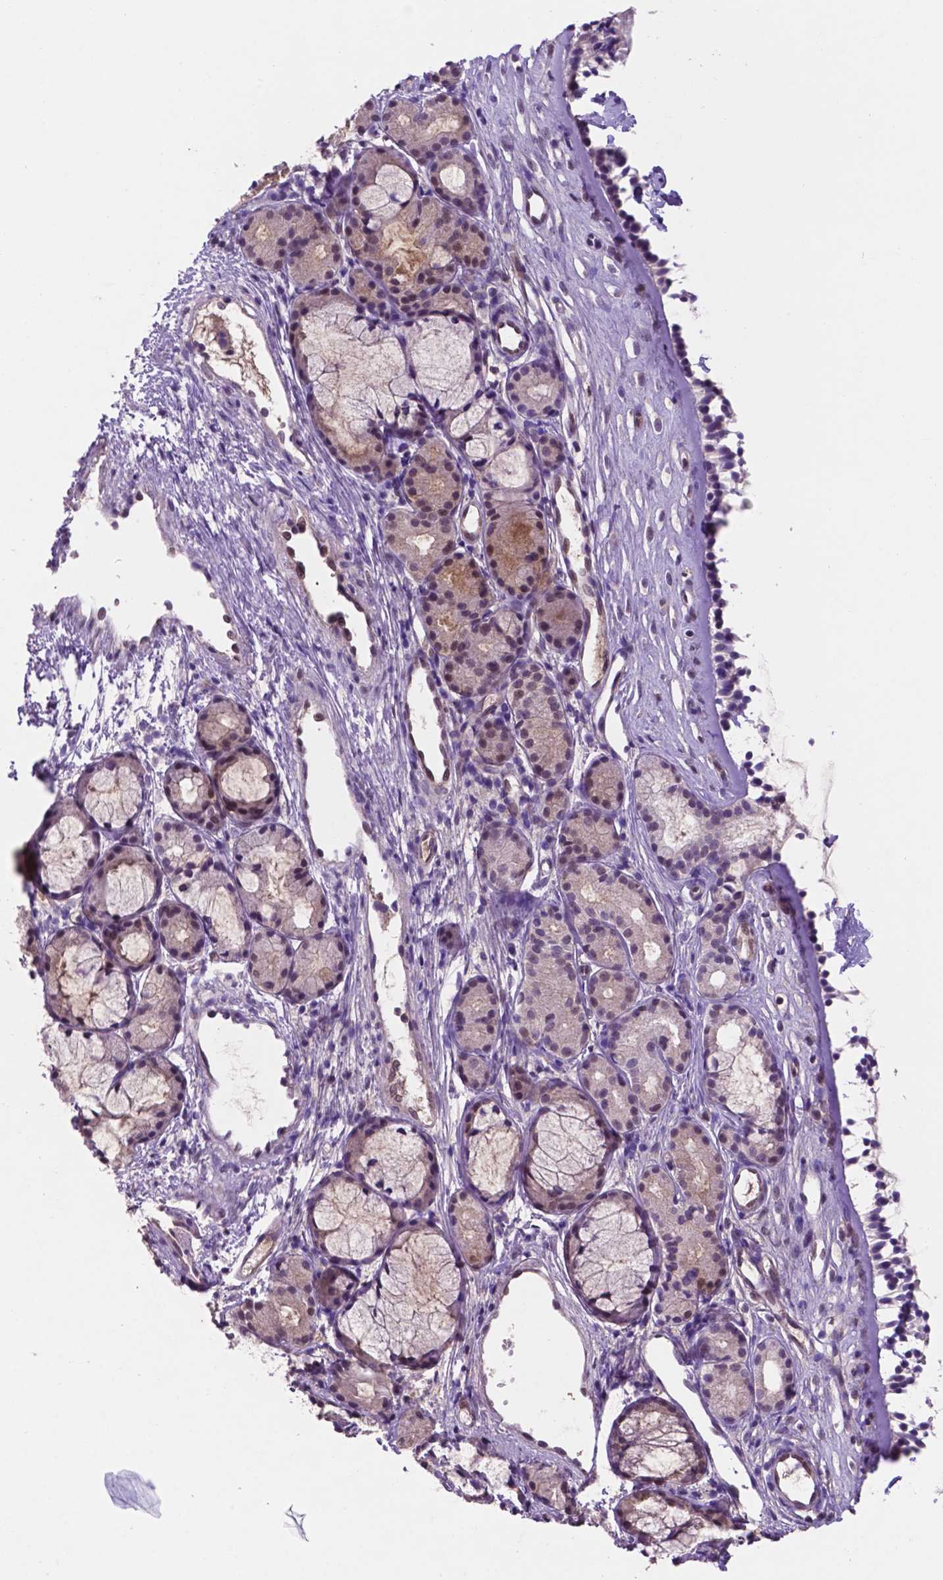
{"staining": {"intensity": "negative", "quantity": "none", "location": "none"}, "tissue": "nasopharynx", "cell_type": "Respiratory epithelial cells", "image_type": "normal", "snomed": [{"axis": "morphology", "description": "Normal tissue, NOS"}, {"axis": "topography", "description": "Nasopharynx"}], "caption": "This is an IHC photomicrograph of normal human nasopharynx. There is no positivity in respiratory epithelial cells.", "gene": "UBE2L6", "patient": {"sex": "female", "age": 52}}